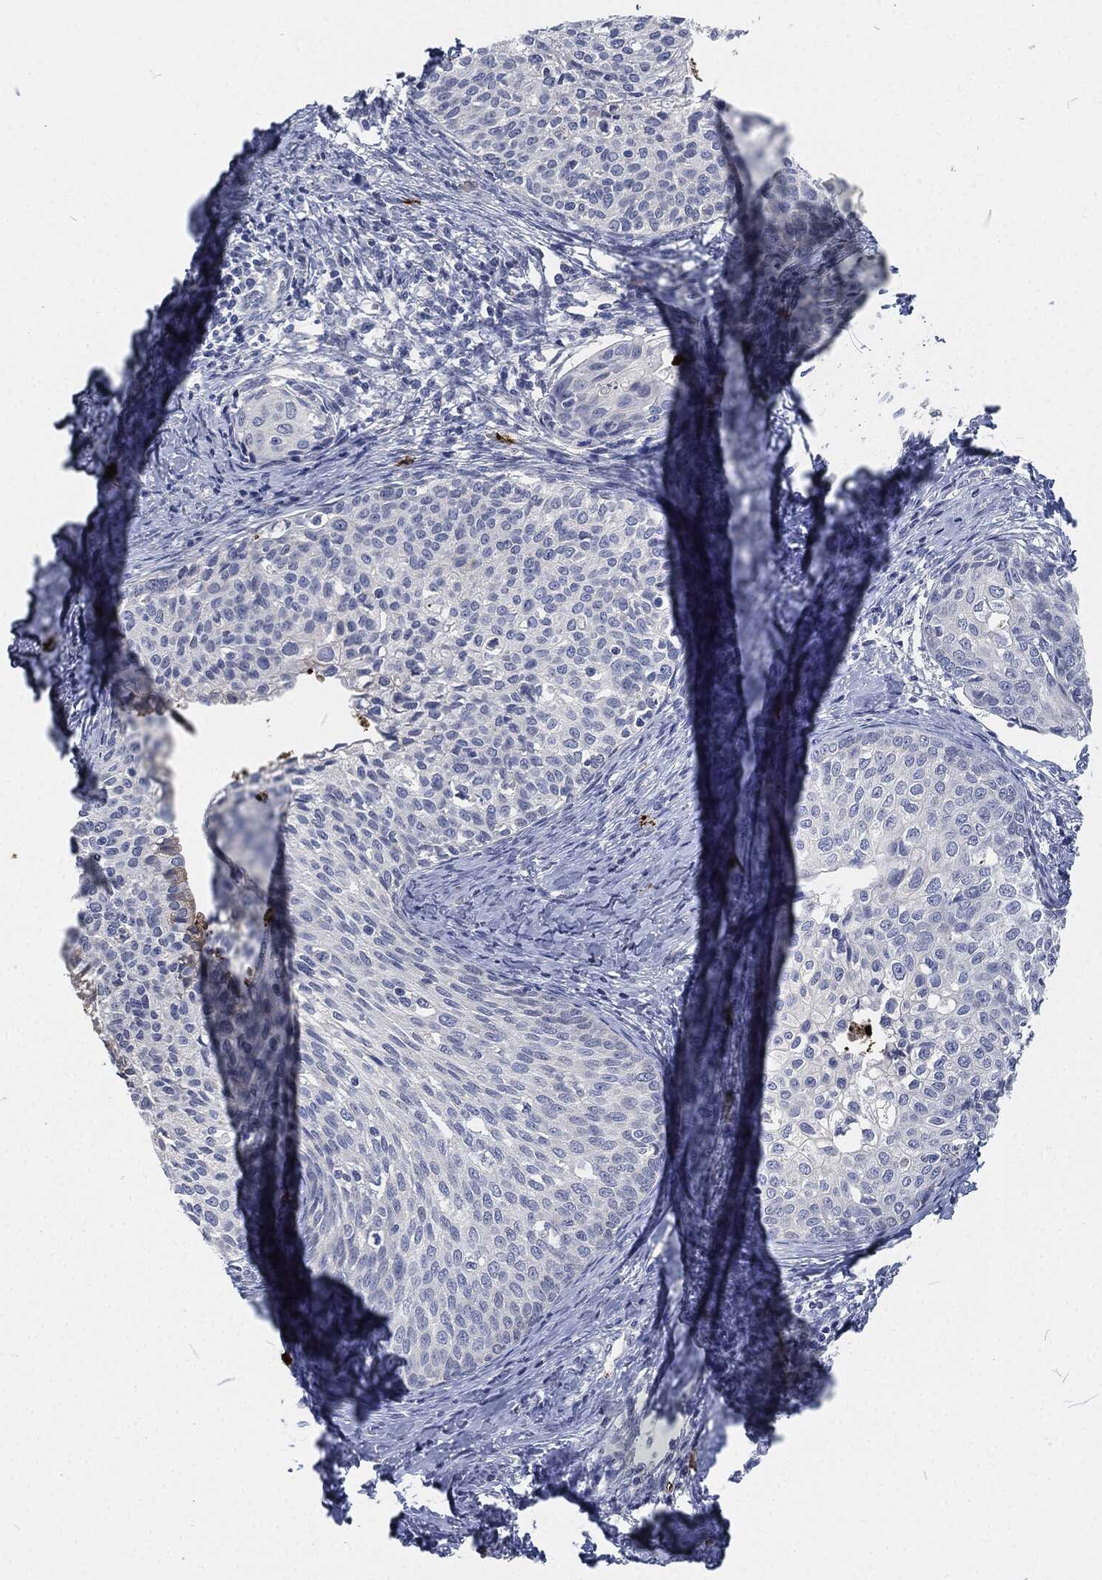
{"staining": {"intensity": "negative", "quantity": "none", "location": "none"}, "tissue": "cervical cancer", "cell_type": "Tumor cells", "image_type": "cancer", "snomed": [{"axis": "morphology", "description": "Squamous cell carcinoma, NOS"}, {"axis": "topography", "description": "Cervix"}], "caption": "Immunohistochemistry (IHC) image of cervical cancer stained for a protein (brown), which shows no expression in tumor cells.", "gene": "MPO", "patient": {"sex": "female", "age": 51}}